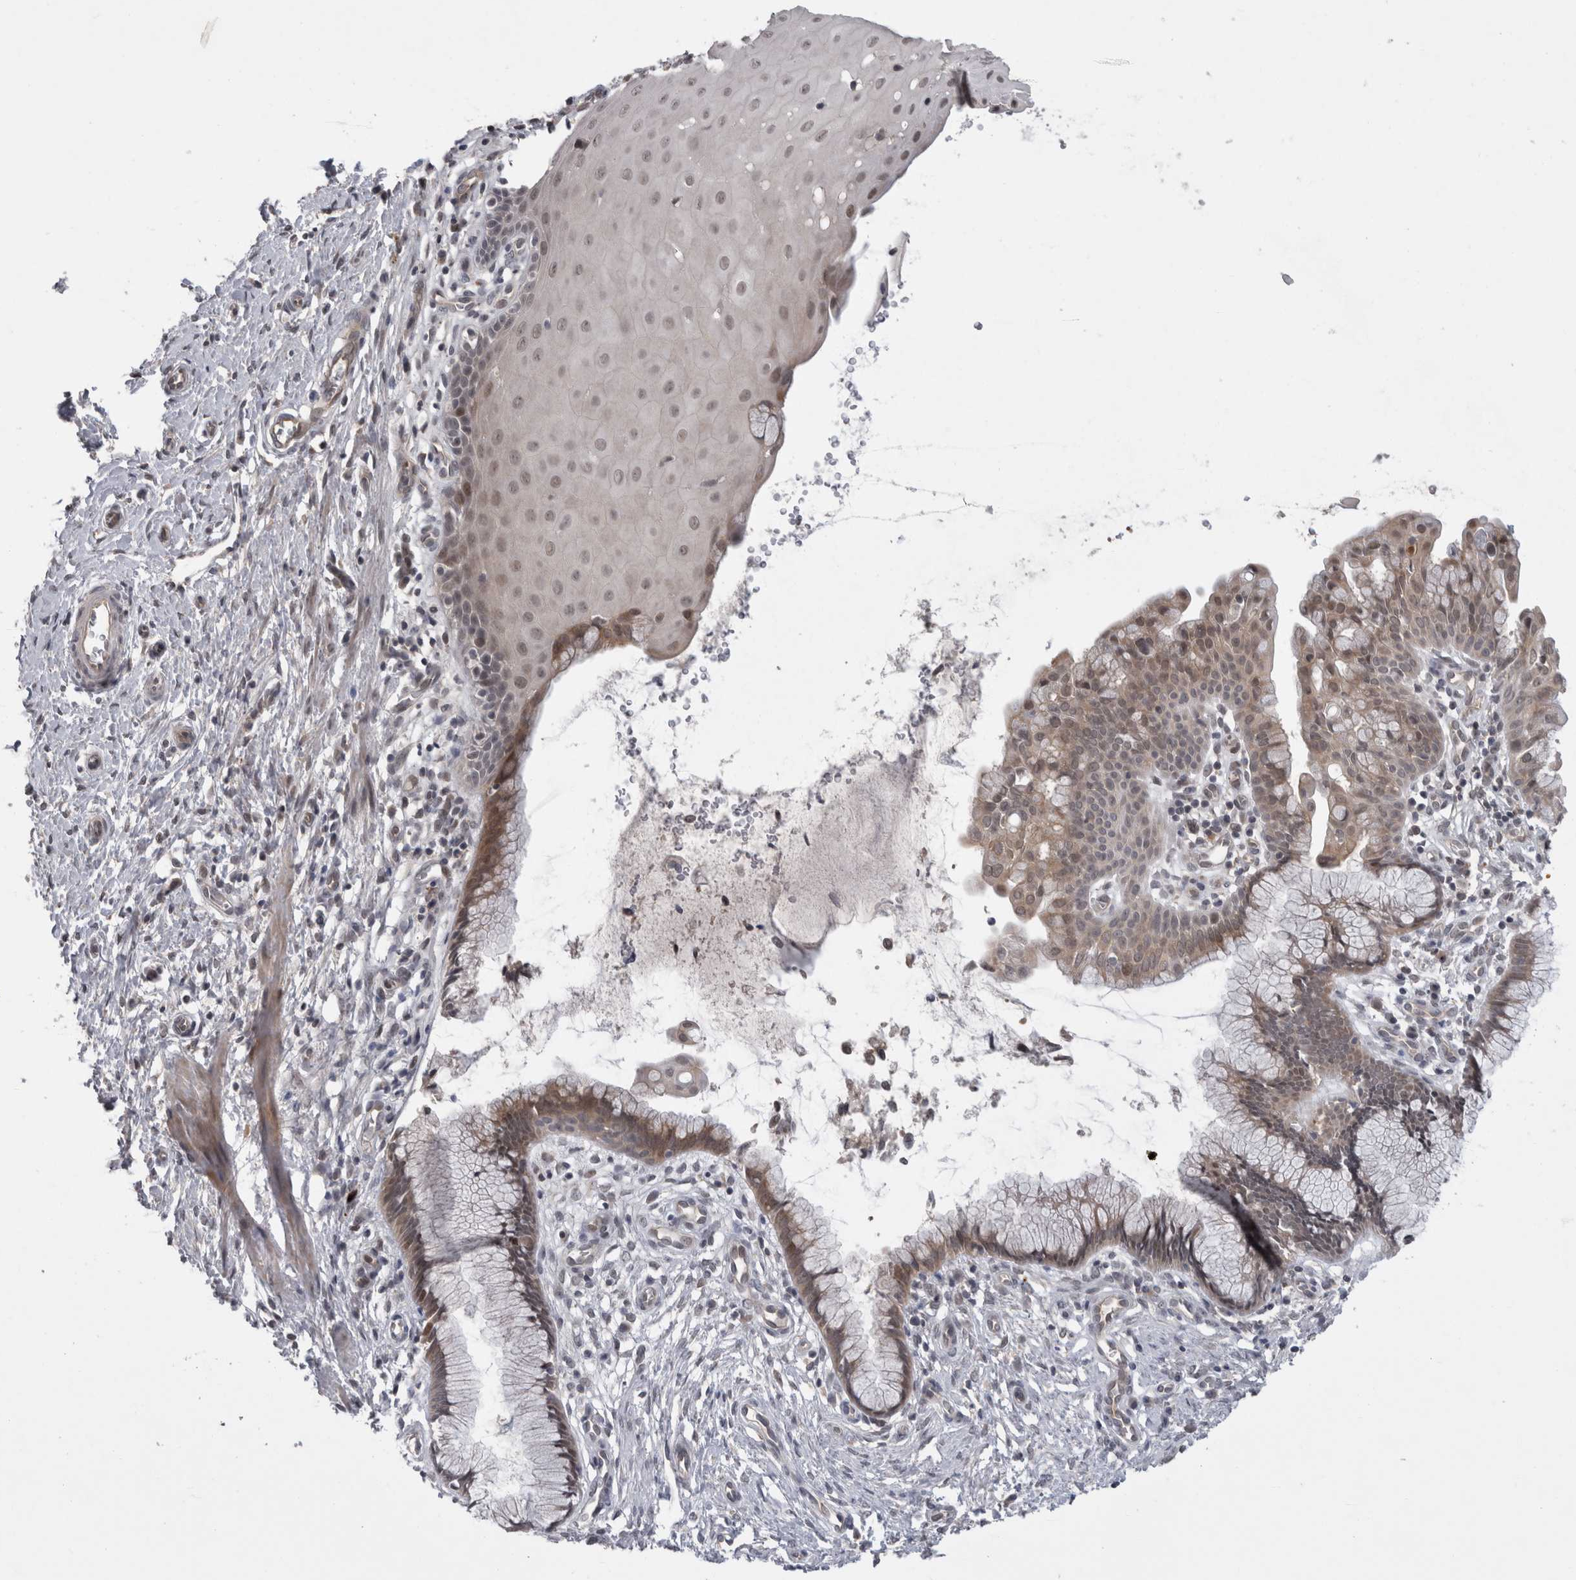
{"staining": {"intensity": "moderate", "quantity": ">75%", "location": "cytoplasmic/membranous"}, "tissue": "cervix", "cell_type": "Glandular cells", "image_type": "normal", "snomed": [{"axis": "morphology", "description": "Normal tissue, NOS"}, {"axis": "topography", "description": "Cervix"}], "caption": "Cervix stained with DAB immunohistochemistry reveals medium levels of moderate cytoplasmic/membranous positivity in about >75% of glandular cells.", "gene": "MTBP", "patient": {"sex": "female", "age": 75}}